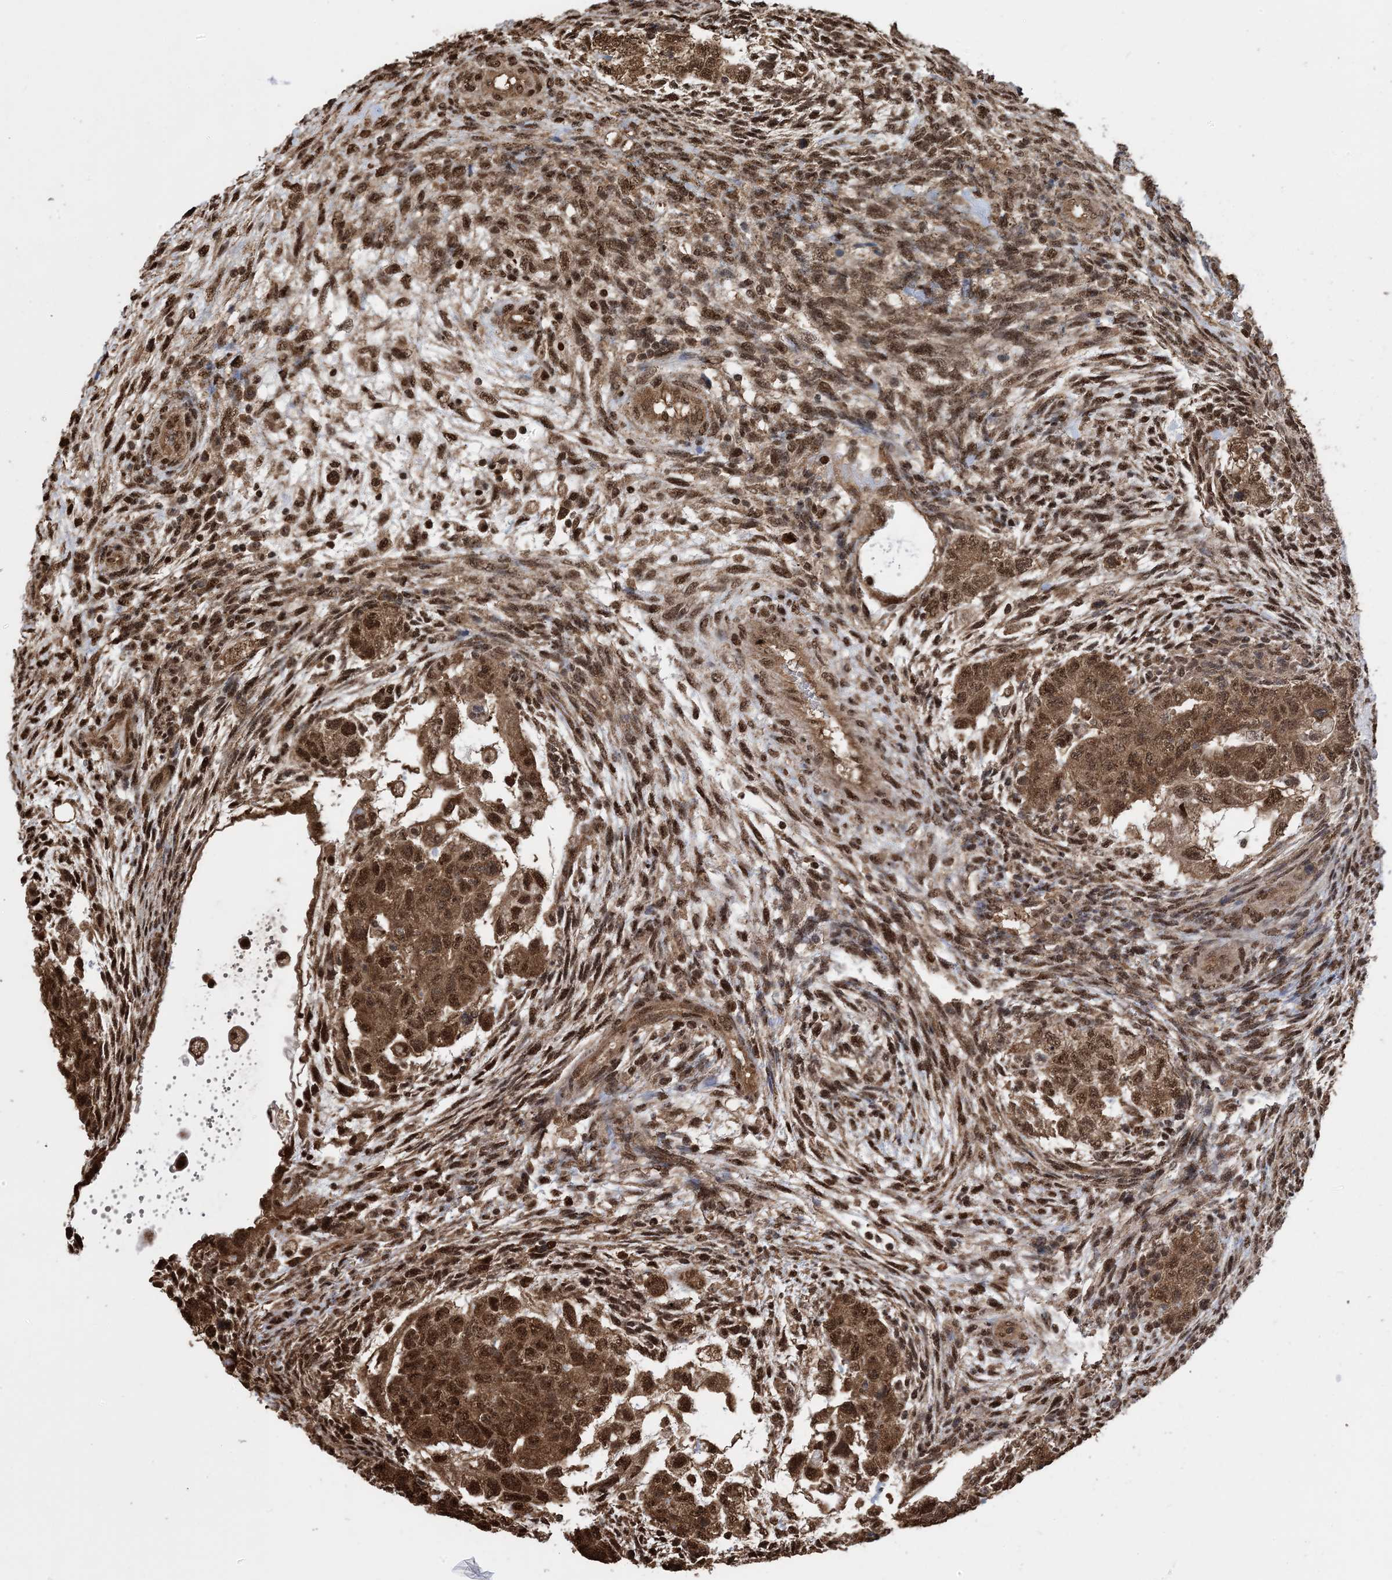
{"staining": {"intensity": "strong", "quantity": ">75%", "location": "cytoplasmic/membranous,nuclear"}, "tissue": "testis cancer", "cell_type": "Tumor cells", "image_type": "cancer", "snomed": [{"axis": "morphology", "description": "Carcinoma, Embryonal, NOS"}, {"axis": "topography", "description": "Testis"}], "caption": "Brown immunohistochemical staining in testis cancer (embryonal carcinoma) shows strong cytoplasmic/membranous and nuclear expression in approximately >75% of tumor cells. (Stains: DAB in brown, nuclei in blue, Microscopy: brightfield microscopy at high magnification).", "gene": "HSPA1A", "patient": {"sex": "male", "age": 36}}